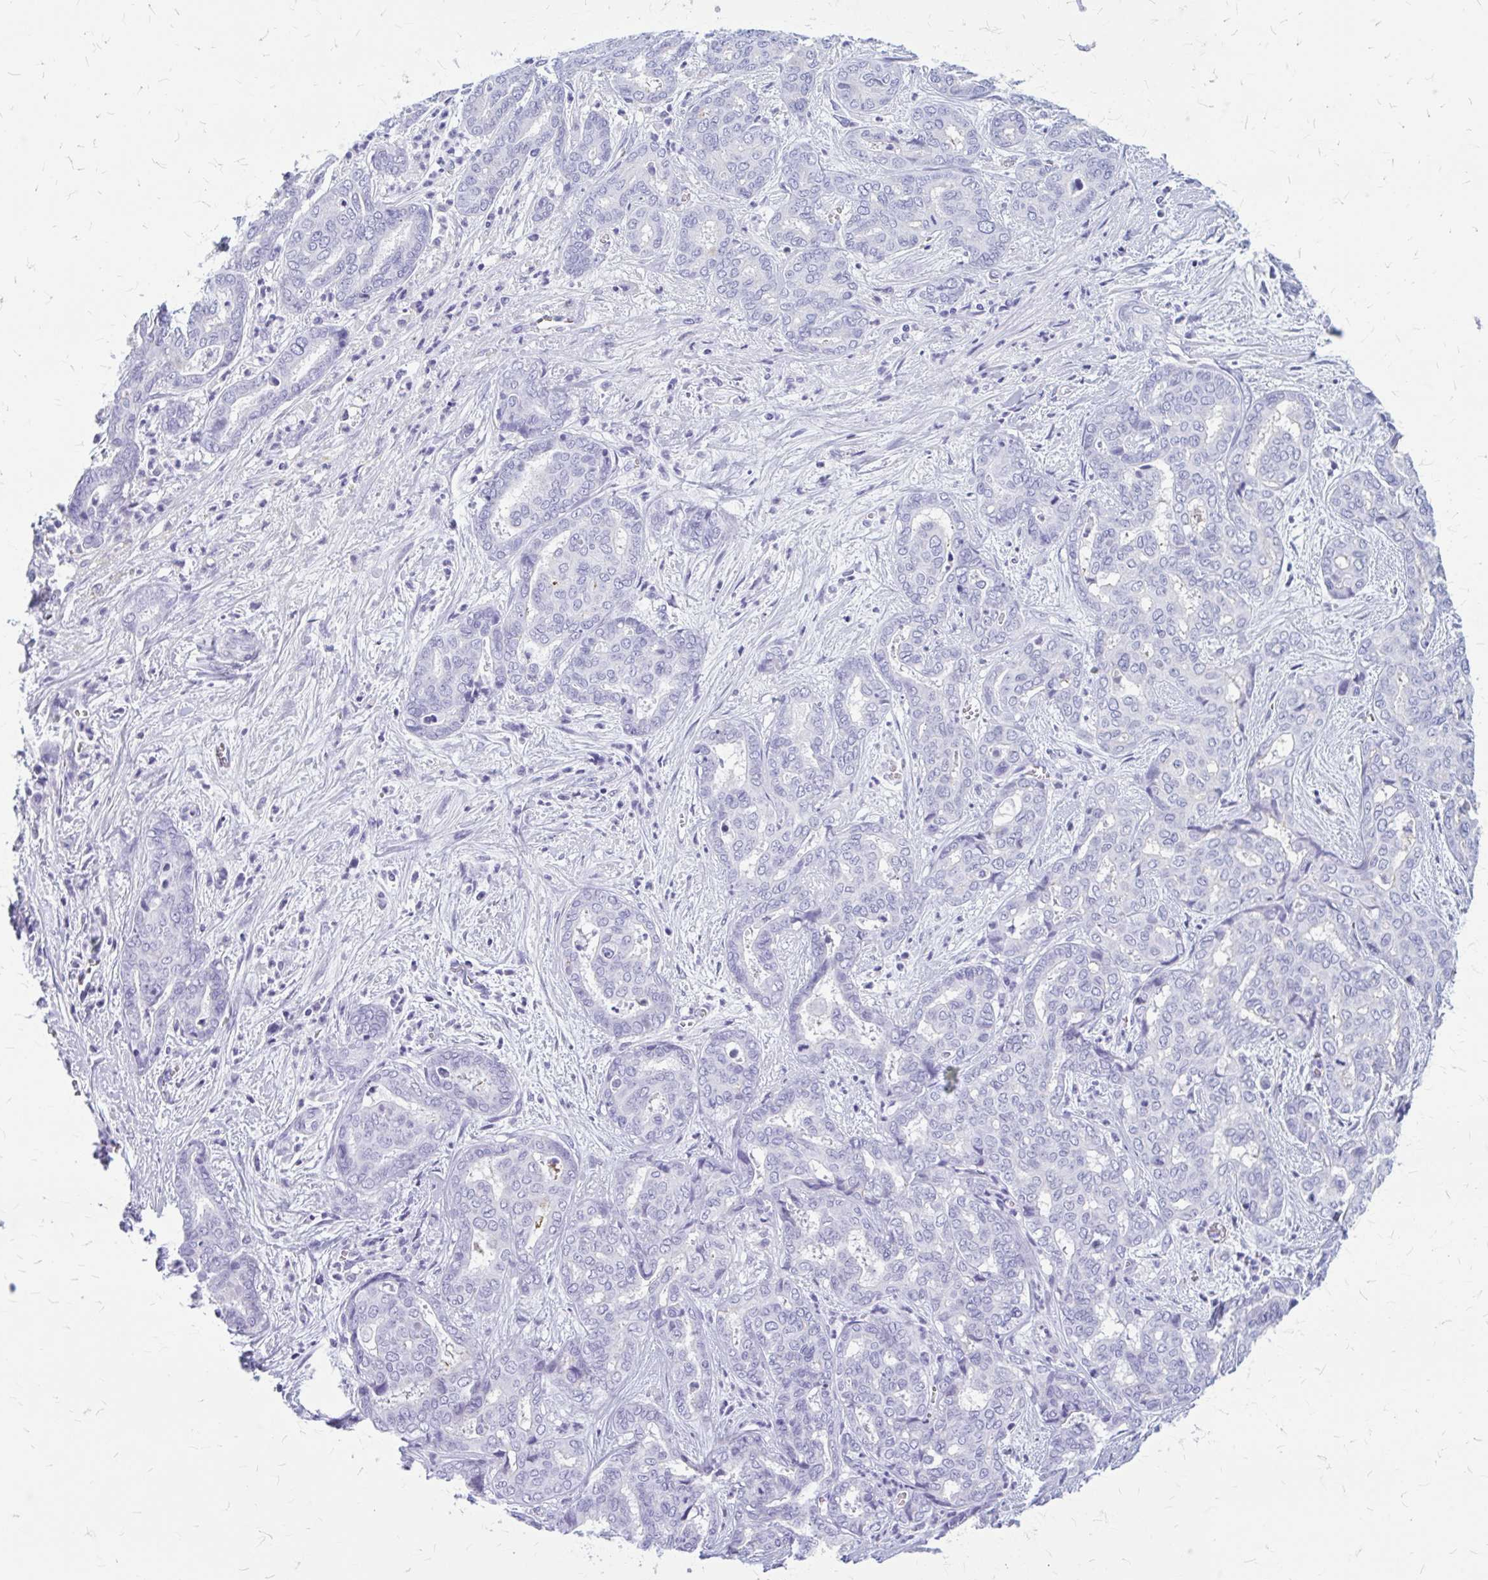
{"staining": {"intensity": "negative", "quantity": "none", "location": "none"}, "tissue": "liver cancer", "cell_type": "Tumor cells", "image_type": "cancer", "snomed": [{"axis": "morphology", "description": "Cholangiocarcinoma"}, {"axis": "topography", "description": "Liver"}], "caption": "Tumor cells are negative for protein expression in human liver cholangiocarcinoma.", "gene": "KLHDC7A", "patient": {"sex": "female", "age": 64}}